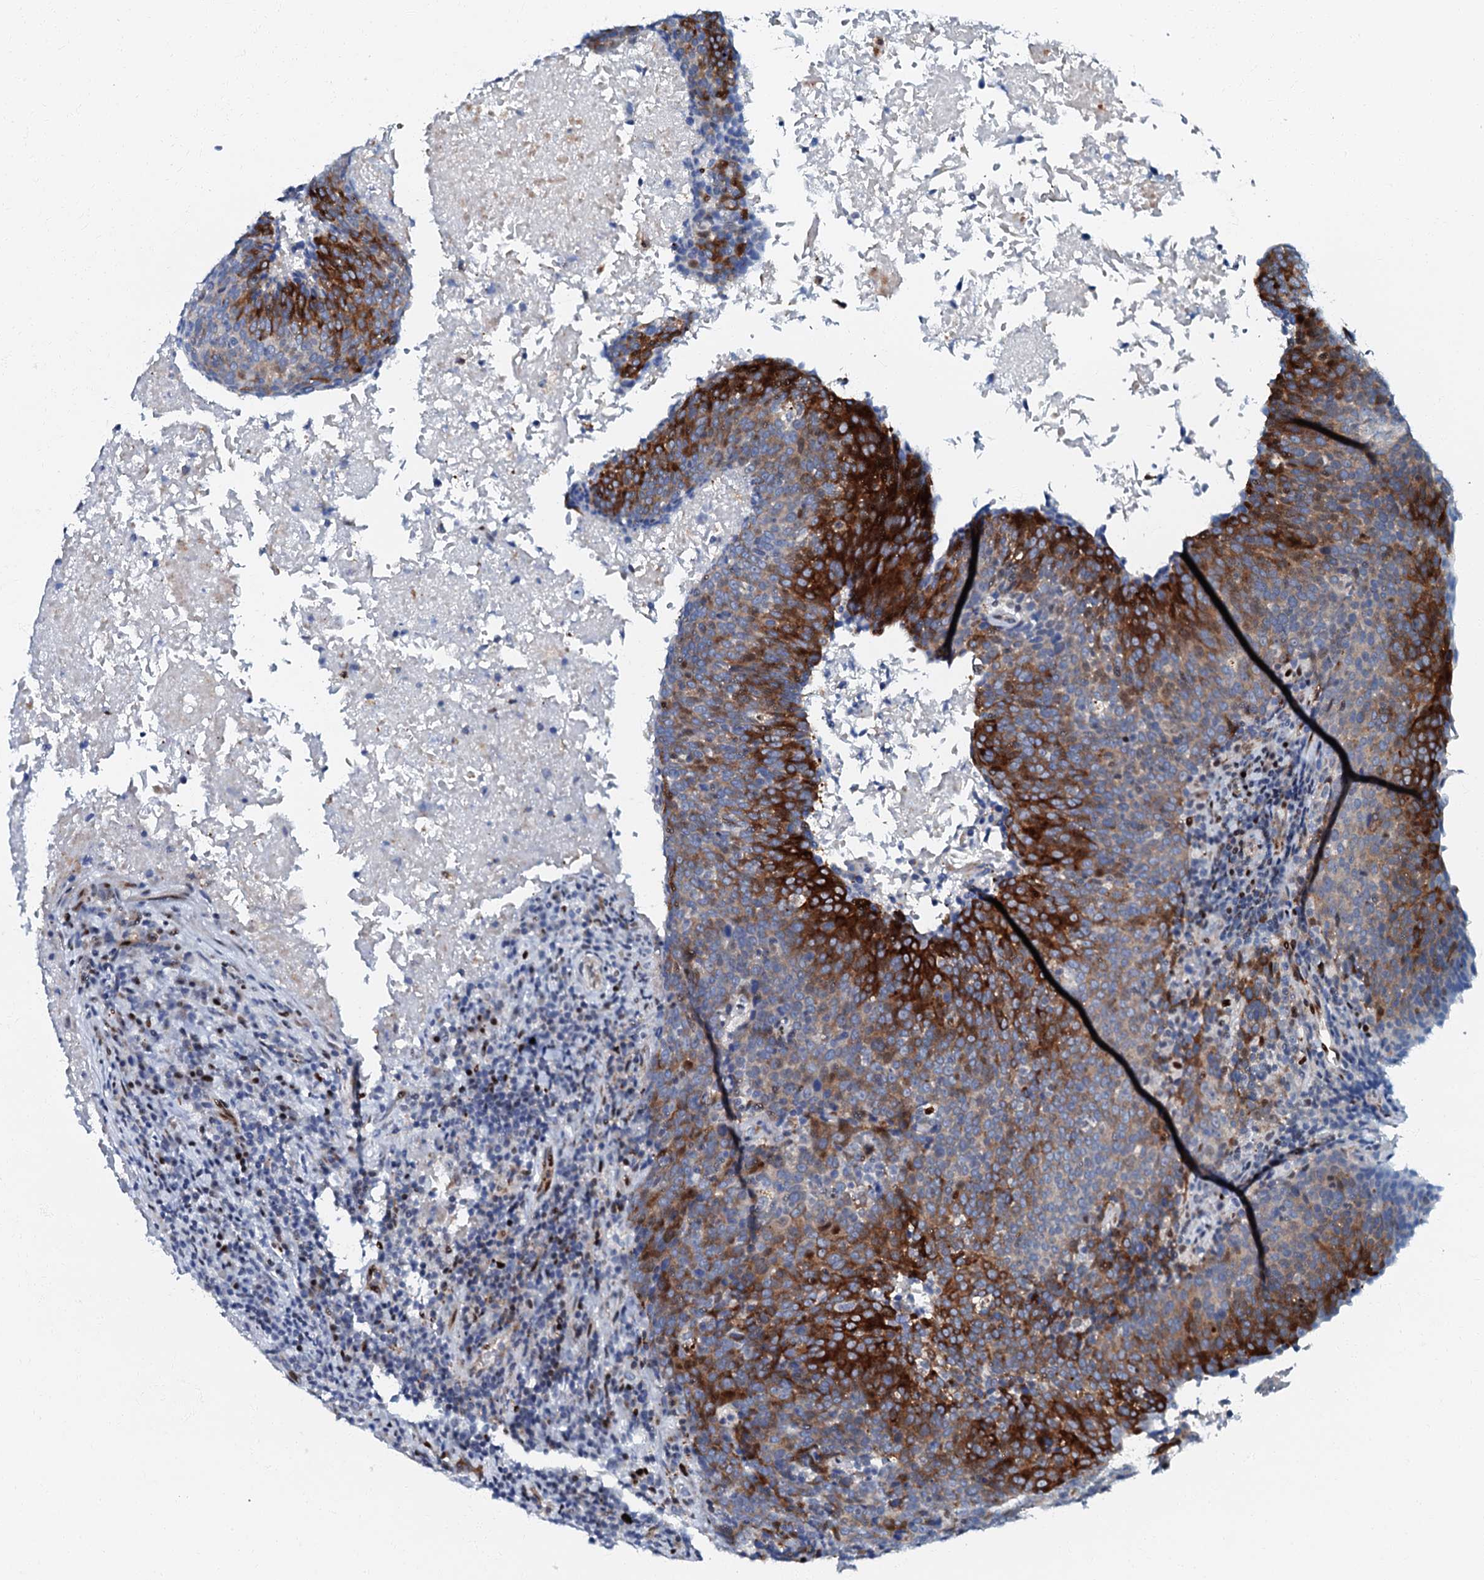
{"staining": {"intensity": "strong", "quantity": "25%-75%", "location": "cytoplasmic/membranous"}, "tissue": "head and neck cancer", "cell_type": "Tumor cells", "image_type": "cancer", "snomed": [{"axis": "morphology", "description": "Squamous cell carcinoma, NOS"}, {"axis": "morphology", "description": "Squamous cell carcinoma, metastatic, NOS"}, {"axis": "topography", "description": "Lymph node"}, {"axis": "topography", "description": "Head-Neck"}], "caption": "Protein expression by immunohistochemistry reveals strong cytoplasmic/membranous expression in about 25%-75% of tumor cells in head and neck cancer (metastatic squamous cell carcinoma). Using DAB (brown) and hematoxylin (blue) stains, captured at high magnification using brightfield microscopy.", "gene": "MFSD5", "patient": {"sex": "male", "age": 62}}